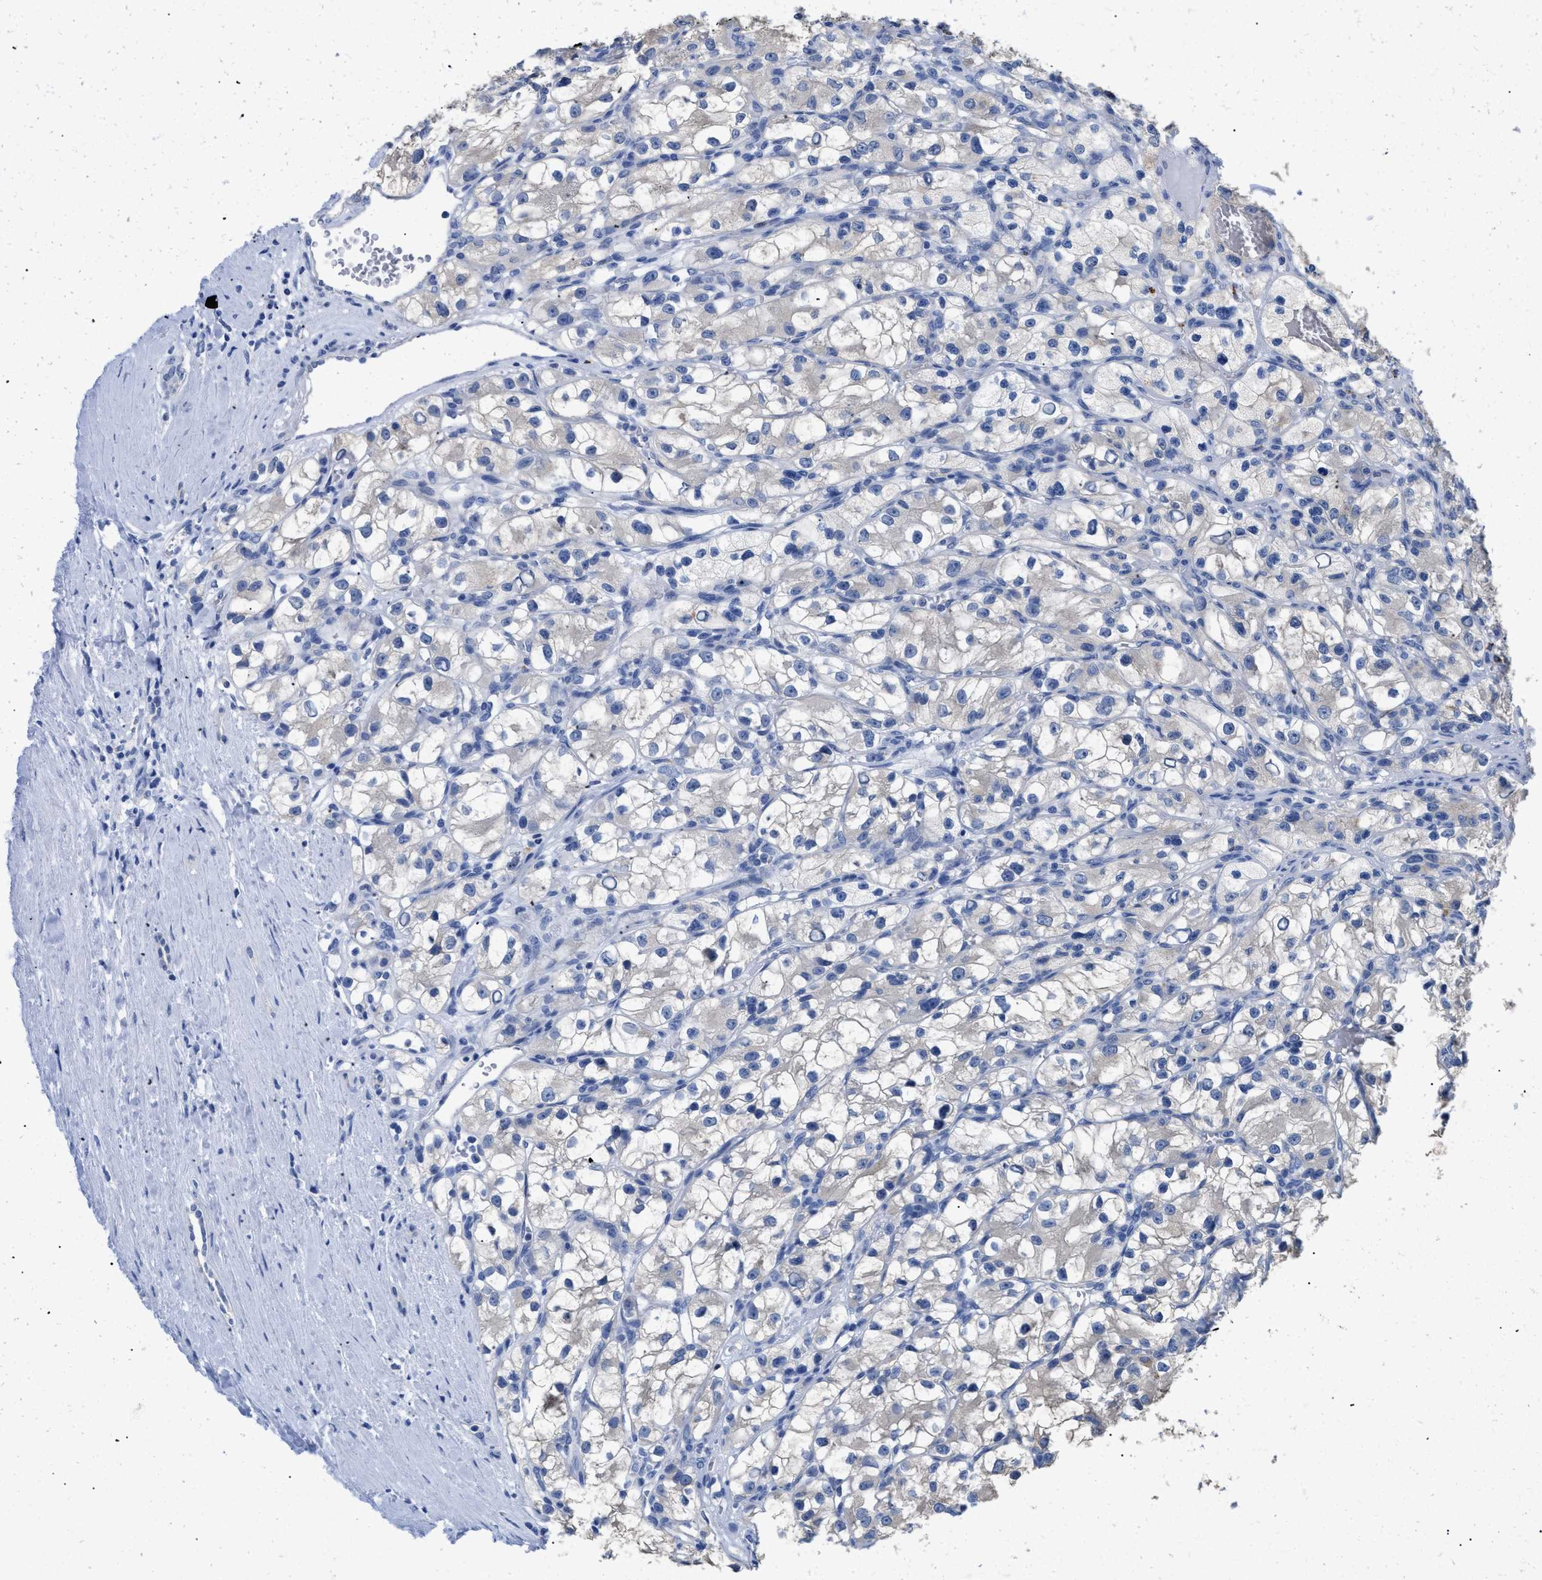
{"staining": {"intensity": "negative", "quantity": "none", "location": "none"}, "tissue": "renal cancer", "cell_type": "Tumor cells", "image_type": "cancer", "snomed": [{"axis": "morphology", "description": "Adenocarcinoma, NOS"}, {"axis": "topography", "description": "Kidney"}], "caption": "DAB immunohistochemical staining of adenocarcinoma (renal) displays no significant staining in tumor cells.", "gene": "APOBEC2", "patient": {"sex": "female", "age": 57}}